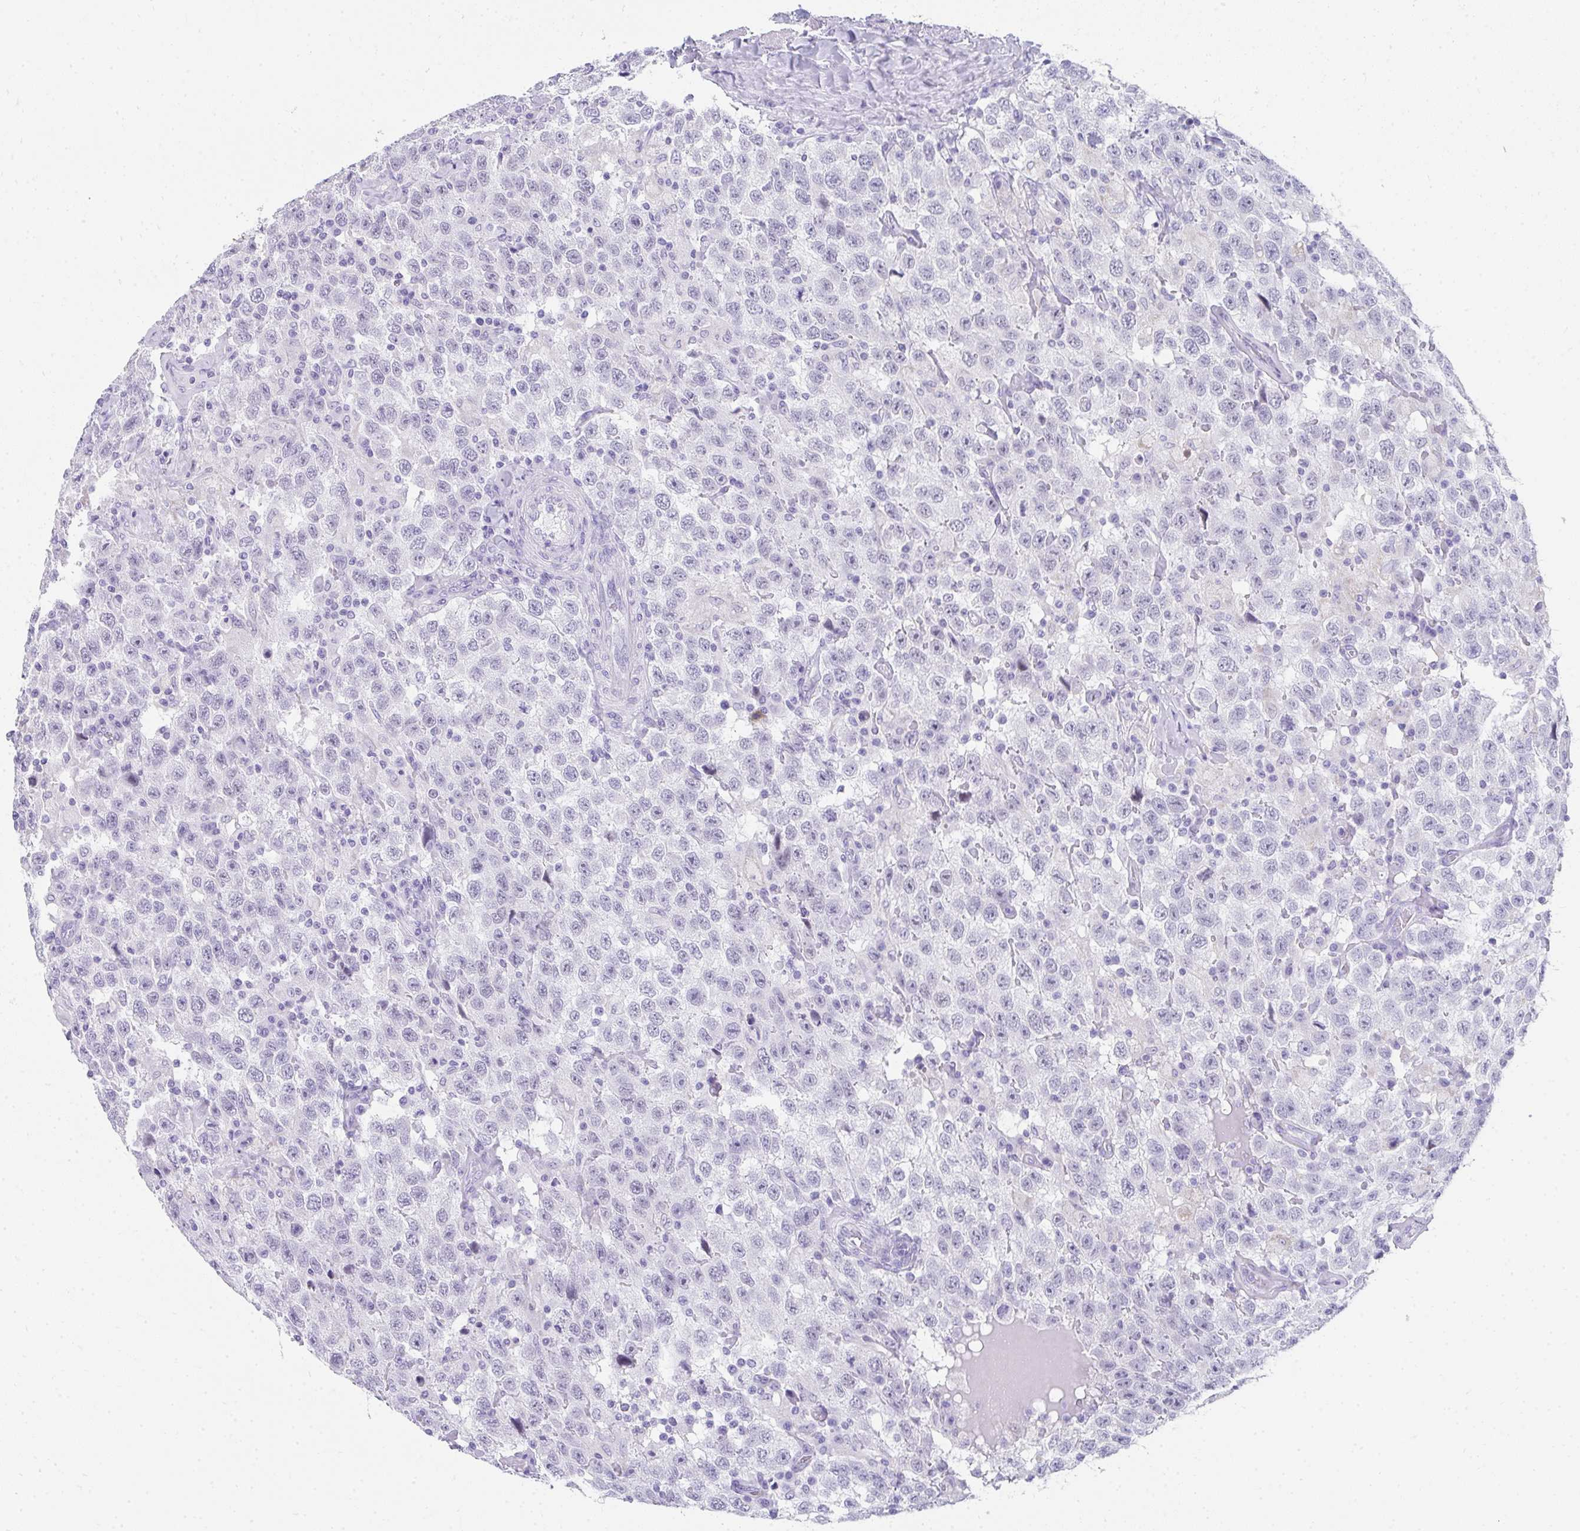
{"staining": {"intensity": "negative", "quantity": "none", "location": "none"}, "tissue": "testis cancer", "cell_type": "Tumor cells", "image_type": "cancer", "snomed": [{"axis": "morphology", "description": "Seminoma, NOS"}, {"axis": "topography", "description": "Testis"}], "caption": "A micrograph of human testis seminoma is negative for staining in tumor cells.", "gene": "RLF", "patient": {"sex": "male", "age": 41}}